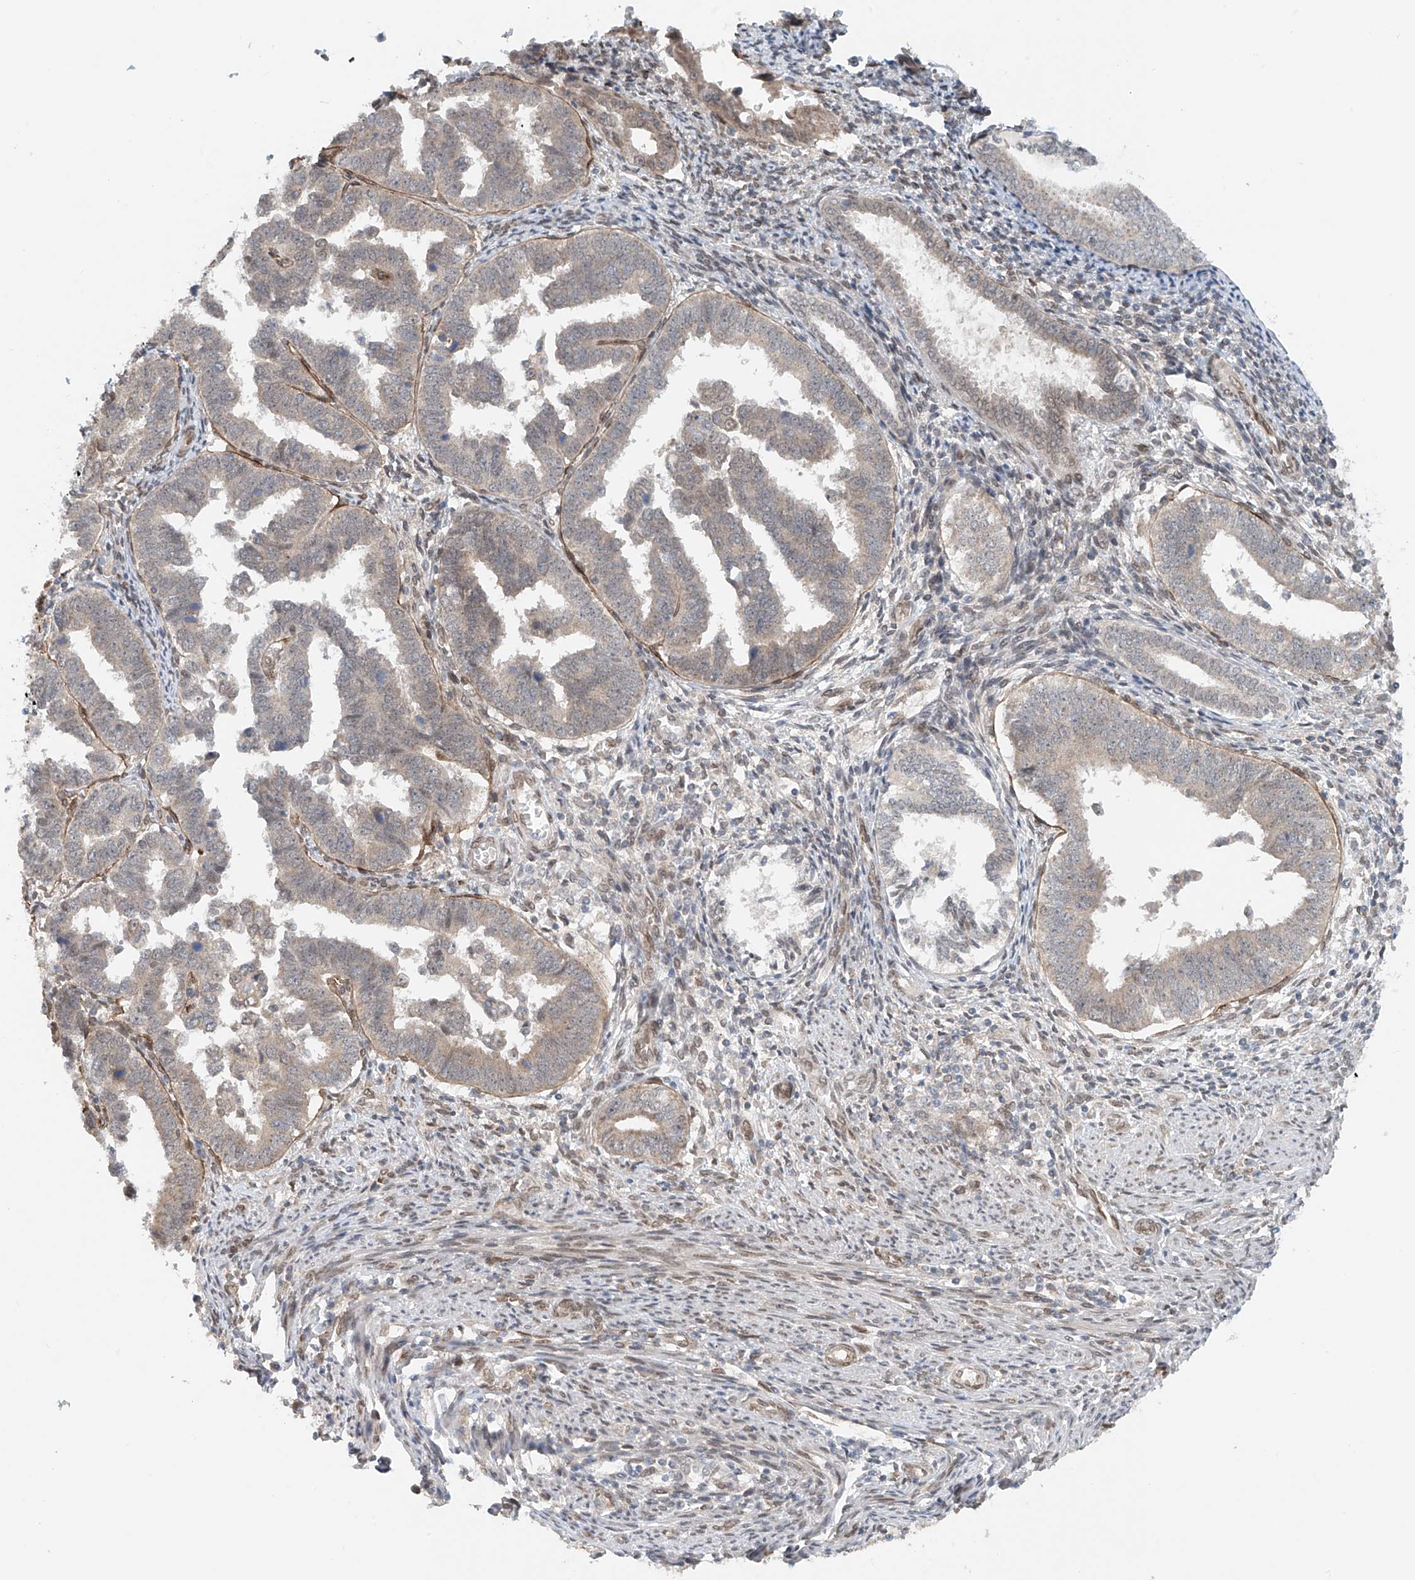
{"staining": {"intensity": "weak", "quantity": "<25%", "location": "cytoplasmic/membranous"}, "tissue": "endometrial cancer", "cell_type": "Tumor cells", "image_type": "cancer", "snomed": [{"axis": "morphology", "description": "Adenocarcinoma, NOS"}, {"axis": "topography", "description": "Endometrium"}], "caption": "Micrograph shows no significant protein expression in tumor cells of endometrial cancer.", "gene": "STARD9", "patient": {"sex": "female", "age": 75}}